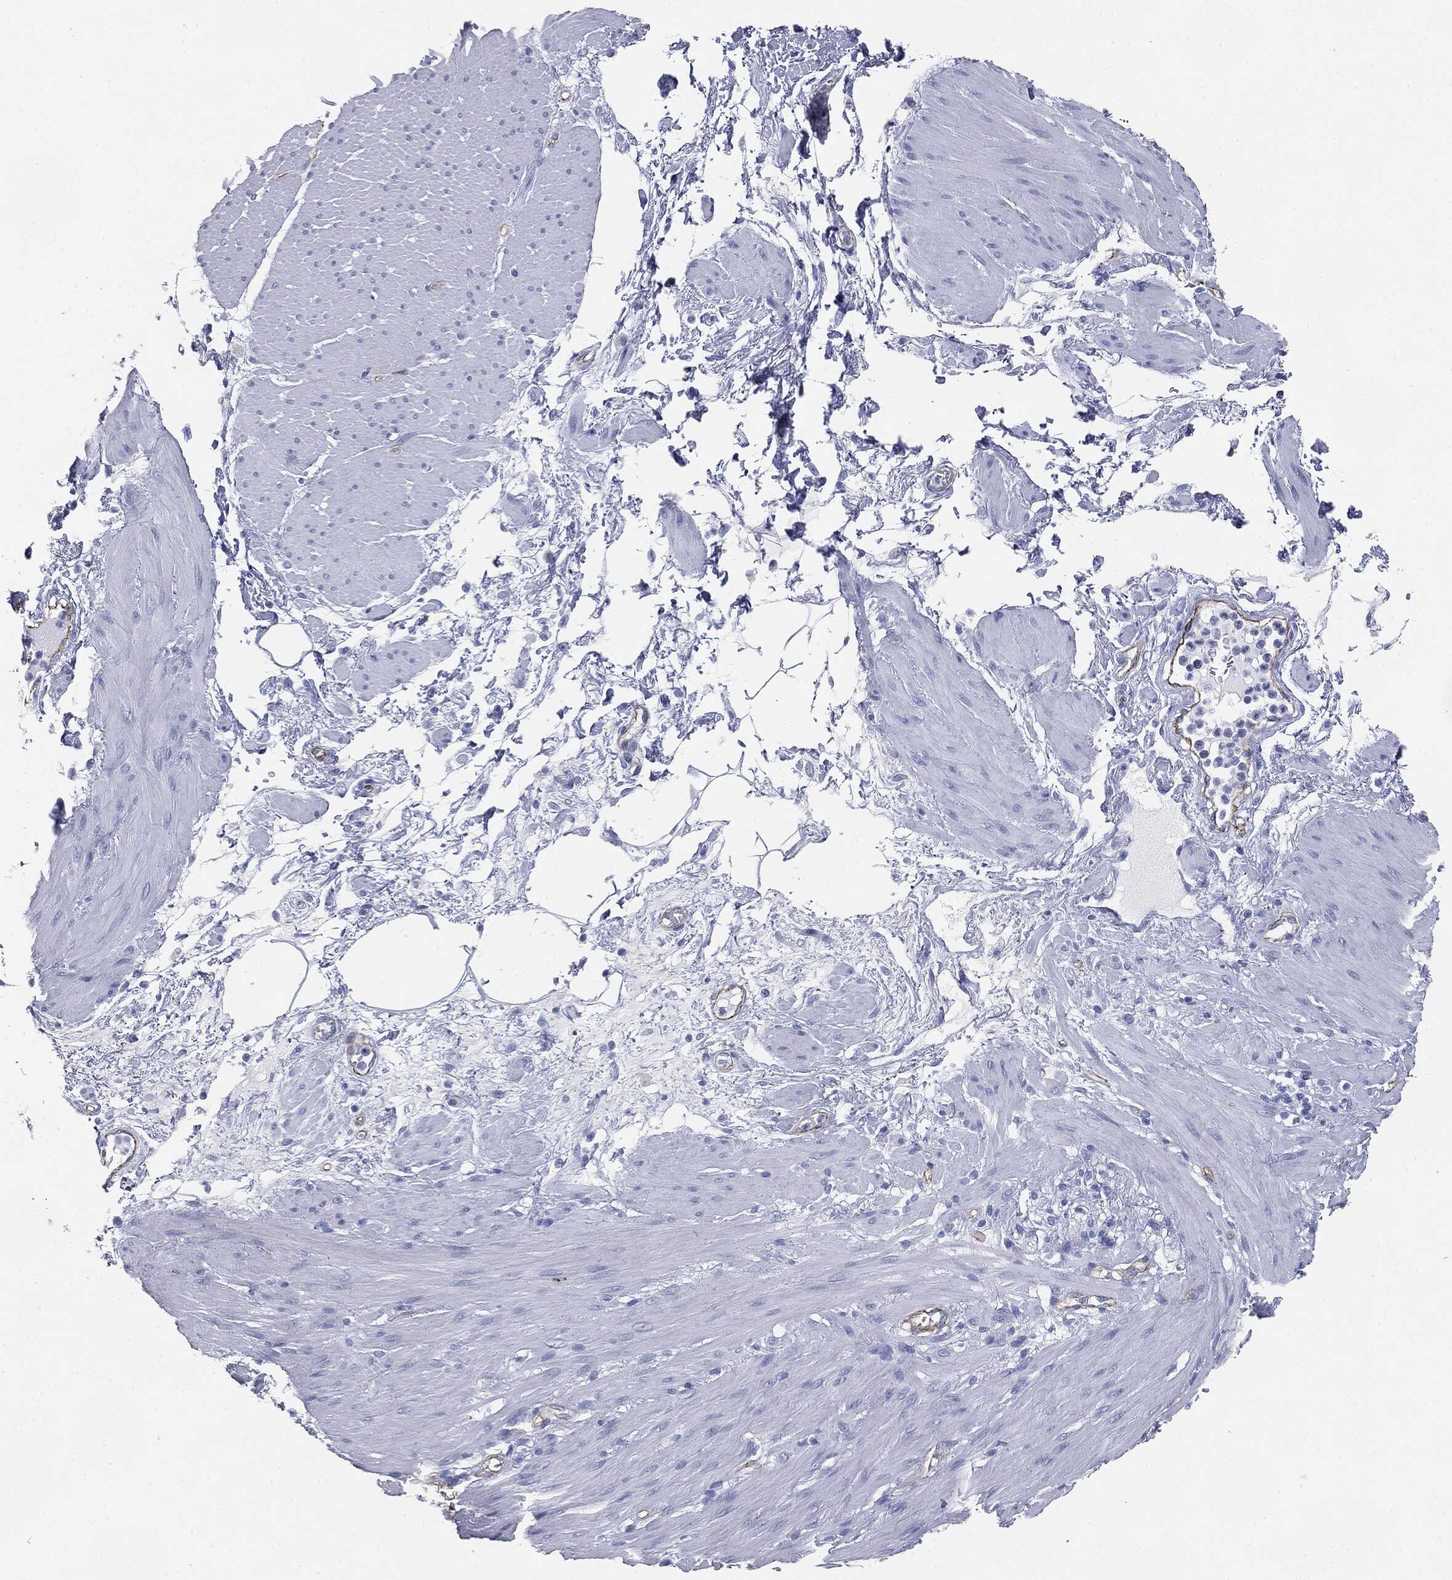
{"staining": {"intensity": "negative", "quantity": "none", "location": "none"}, "tissue": "smooth muscle", "cell_type": "Smooth muscle cells", "image_type": "normal", "snomed": [{"axis": "morphology", "description": "Normal tissue, NOS"}, {"axis": "topography", "description": "Smooth muscle"}, {"axis": "topography", "description": "Anal"}], "caption": "The histopathology image demonstrates no significant positivity in smooth muscle cells of smooth muscle. (Brightfield microscopy of DAB (3,3'-diaminobenzidine) IHC at high magnification).", "gene": "MUC5AC", "patient": {"sex": "male", "age": 83}}